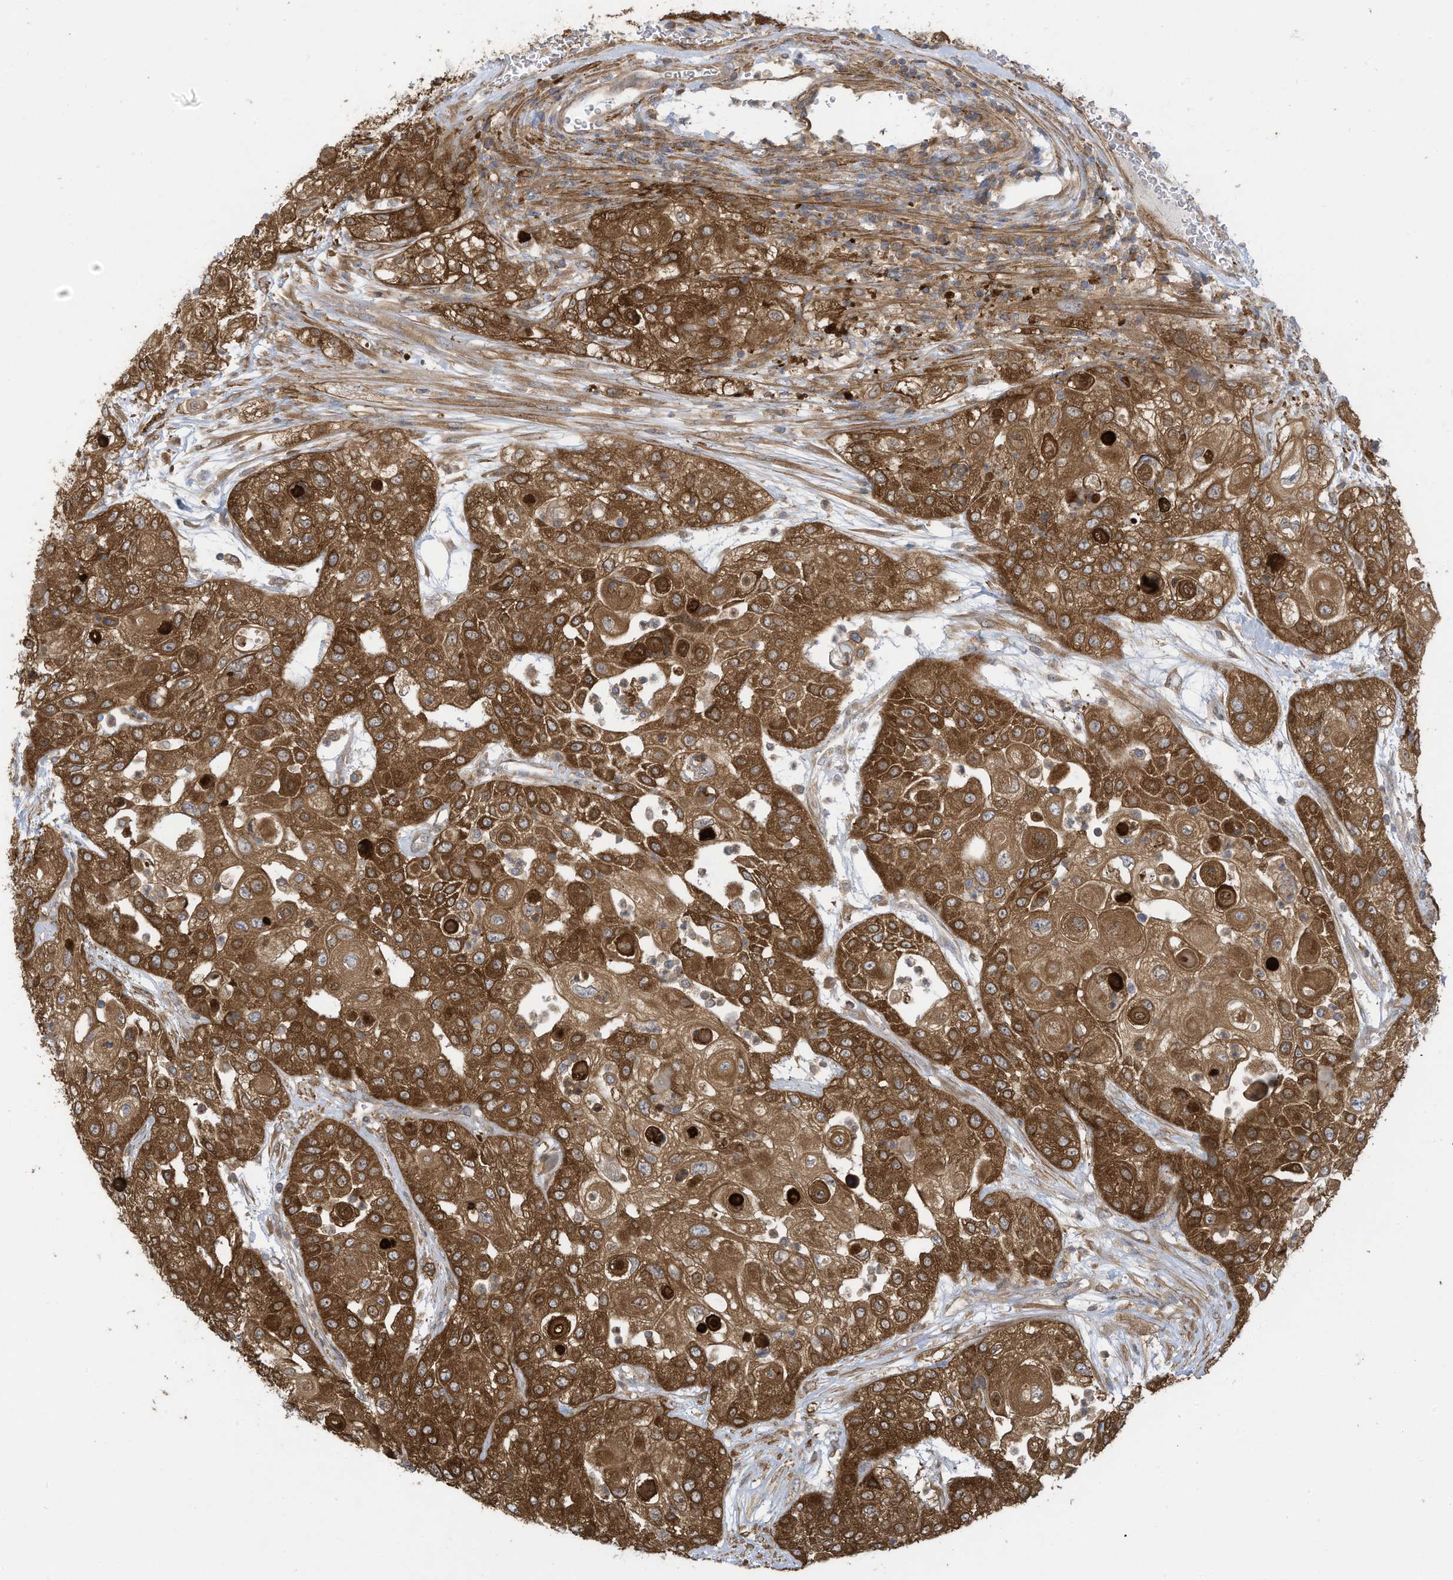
{"staining": {"intensity": "strong", "quantity": ">75%", "location": "cytoplasmic/membranous"}, "tissue": "urothelial cancer", "cell_type": "Tumor cells", "image_type": "cancer", "snomed": [{"axis": "morphology", "description": "Urothelial carcinoma, High grade"}, {"axis": "topography", "description": "Urinary bladder"}], "caption": "Protein staining reveals strong cytoplasmic/membranous expression in about >75% of tumor cells in urothelial cancer. The staining was performed using DAB, with brown indicating positive protein expression. Nuclei are stained blue with hematoxylin.", "gene": "ADI1", "patient": {"sex": "female", "age": 79}}